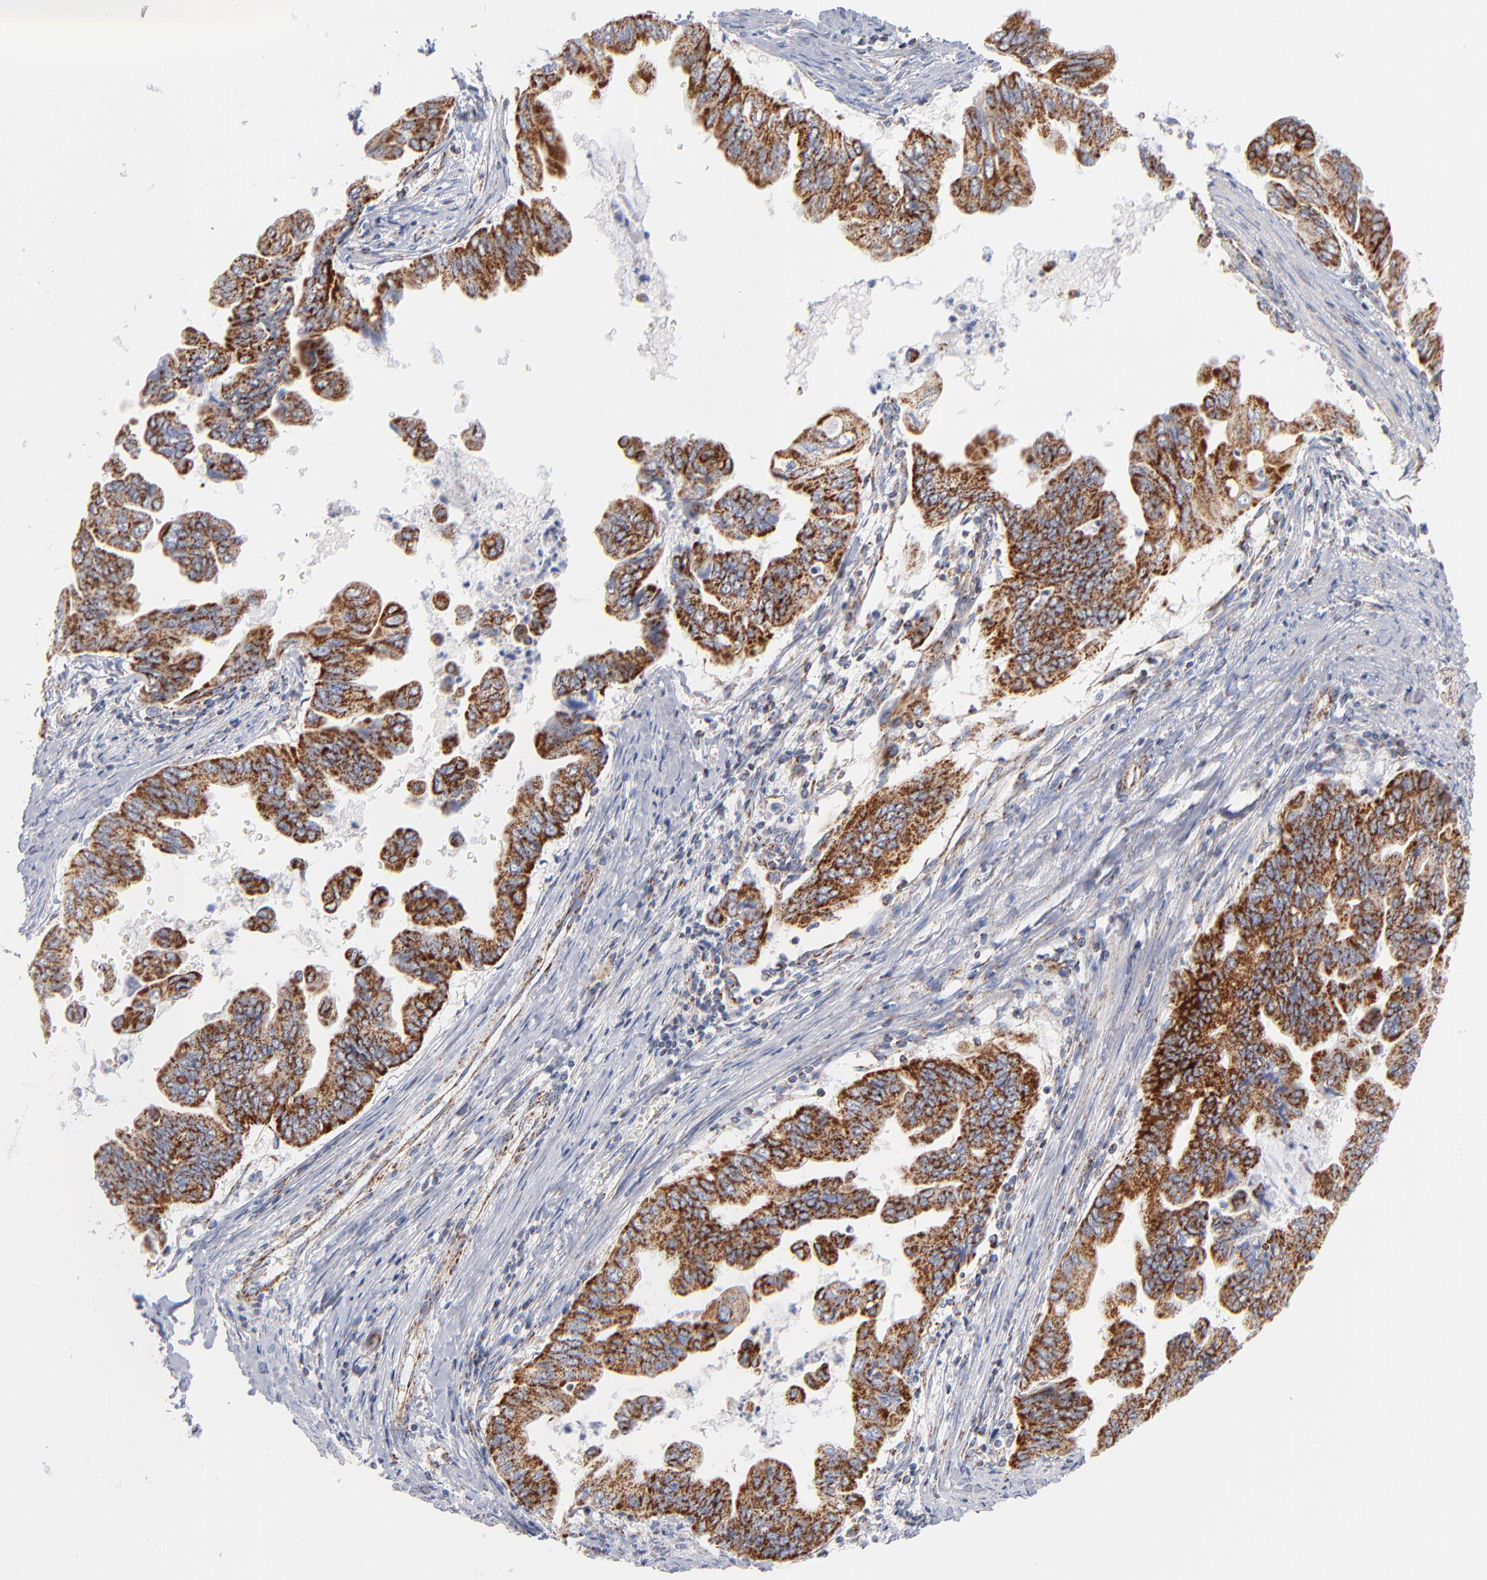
{"staining": {"intensity": "moderate", "quantity": ">75%", "location": "cytoplasmic/membranous"}, "tissue": "stomach cancer", "cell_type": "Tumor cells", "image_type": "cancer", "snomed": [{"axis": "morphology", "description": "Adenocarcinoma, NOS"}, {"axis": "topography", "description": "Stomach, upper"}], "caption": "Immunohistochemistry (IHC) of human stomach cancer (adenocarcinoma) reveals medium levels of moderate cytoplasmic/membranous staining in about >75% of tumor cells.", "gene": "DLAT", "patient": {"sex": "male", "age": 80}}